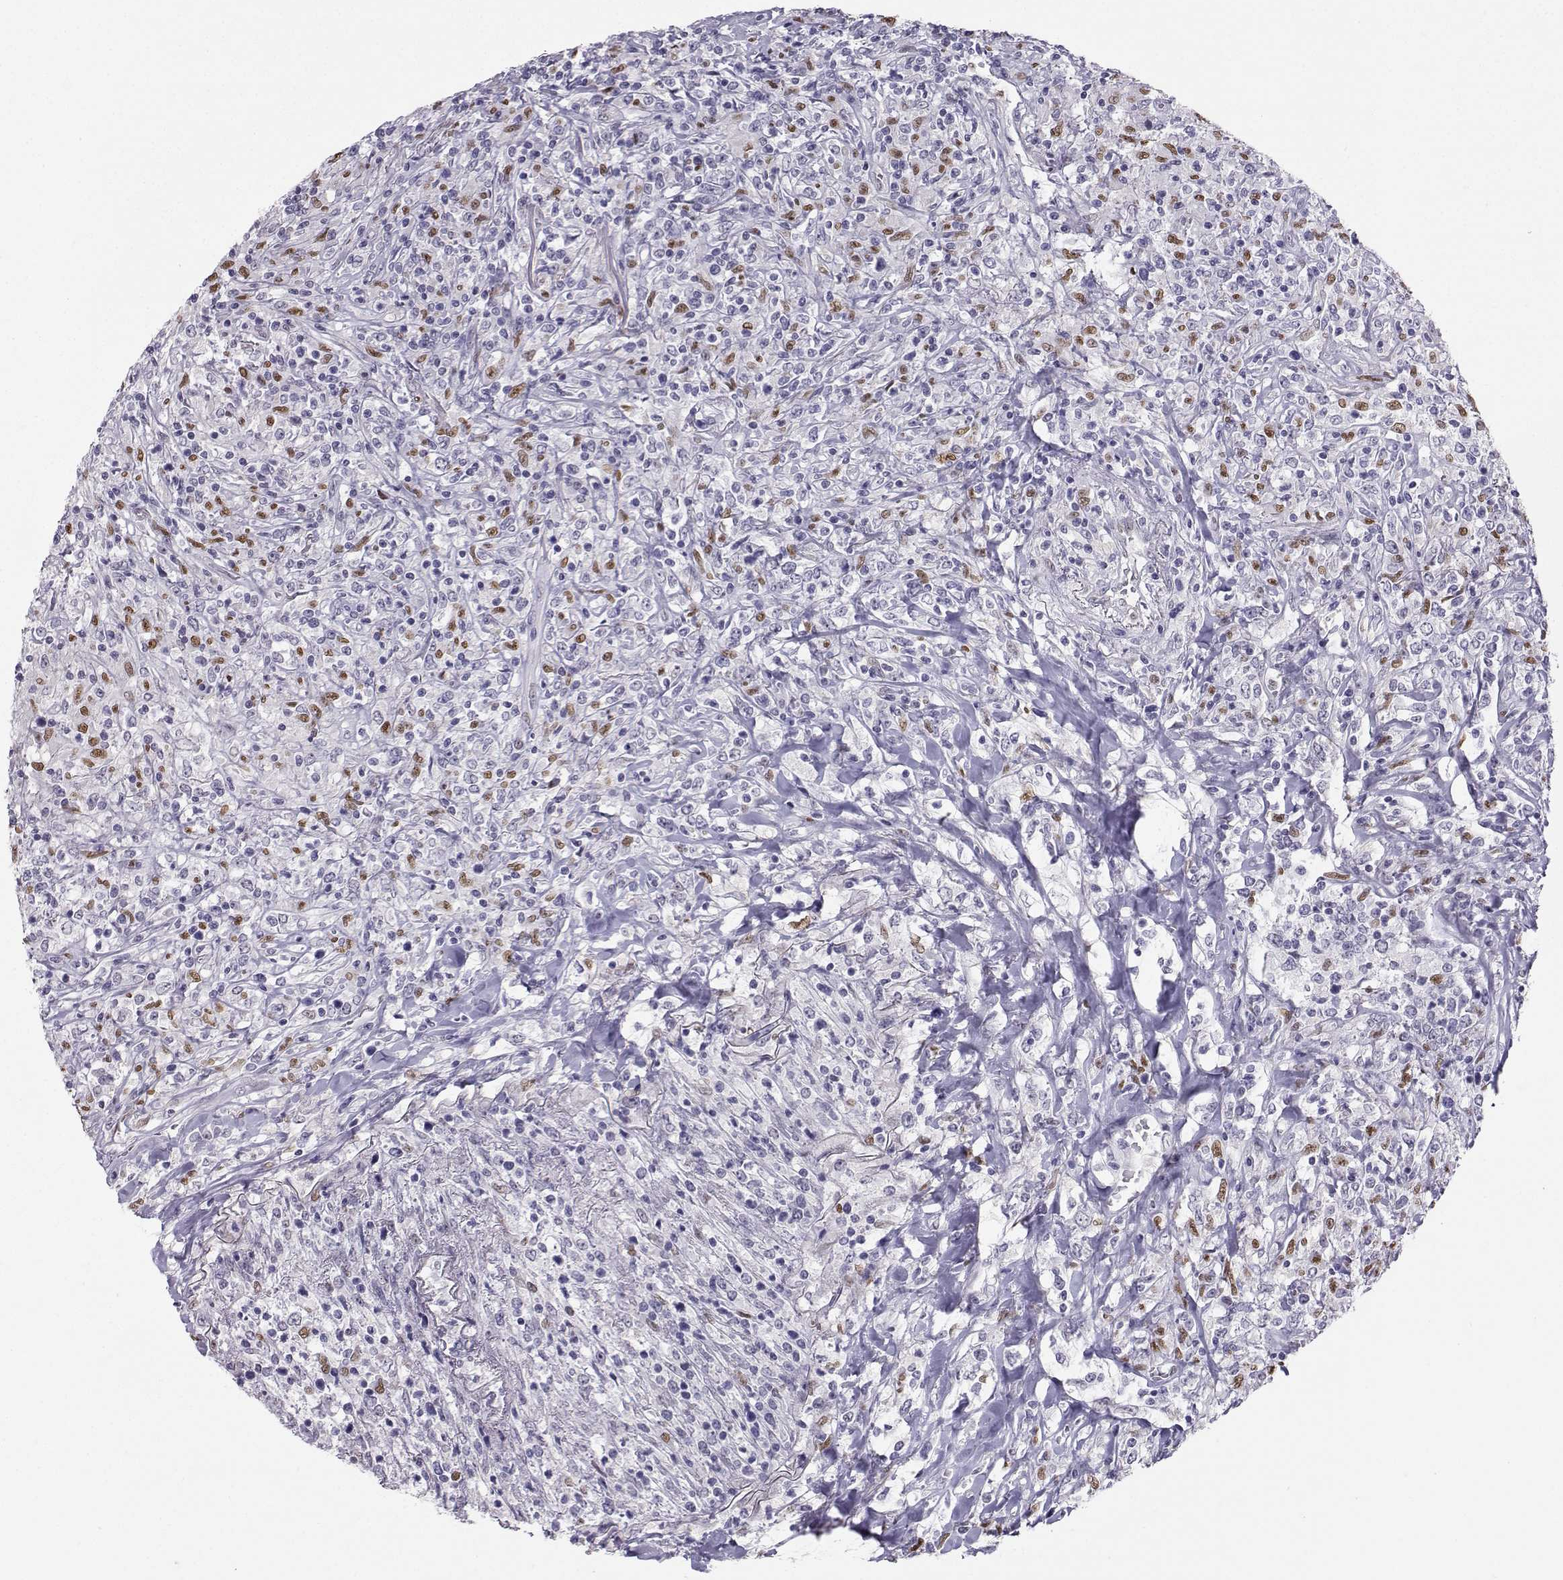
{"staining": {"intensity": "negative", "quantity": "none", "location": "none"}, "tissue": "lymphoma", "cell_type": "Tumor cells", "image_type": "cancer", "snomed": [{"axis": "morphology", "description": "Malignant lymphoma, non-Hodgkin's type, High grade"}, {"axis": "topography", "description": "Lung"}], "caption": "The photomicrograph displays no staining of tumor cells in malignant lymphoma, non-Hodgkin's type (high-grade).", "gene": "TEDC2", "patient": {"sex": "male", "age": 79}}